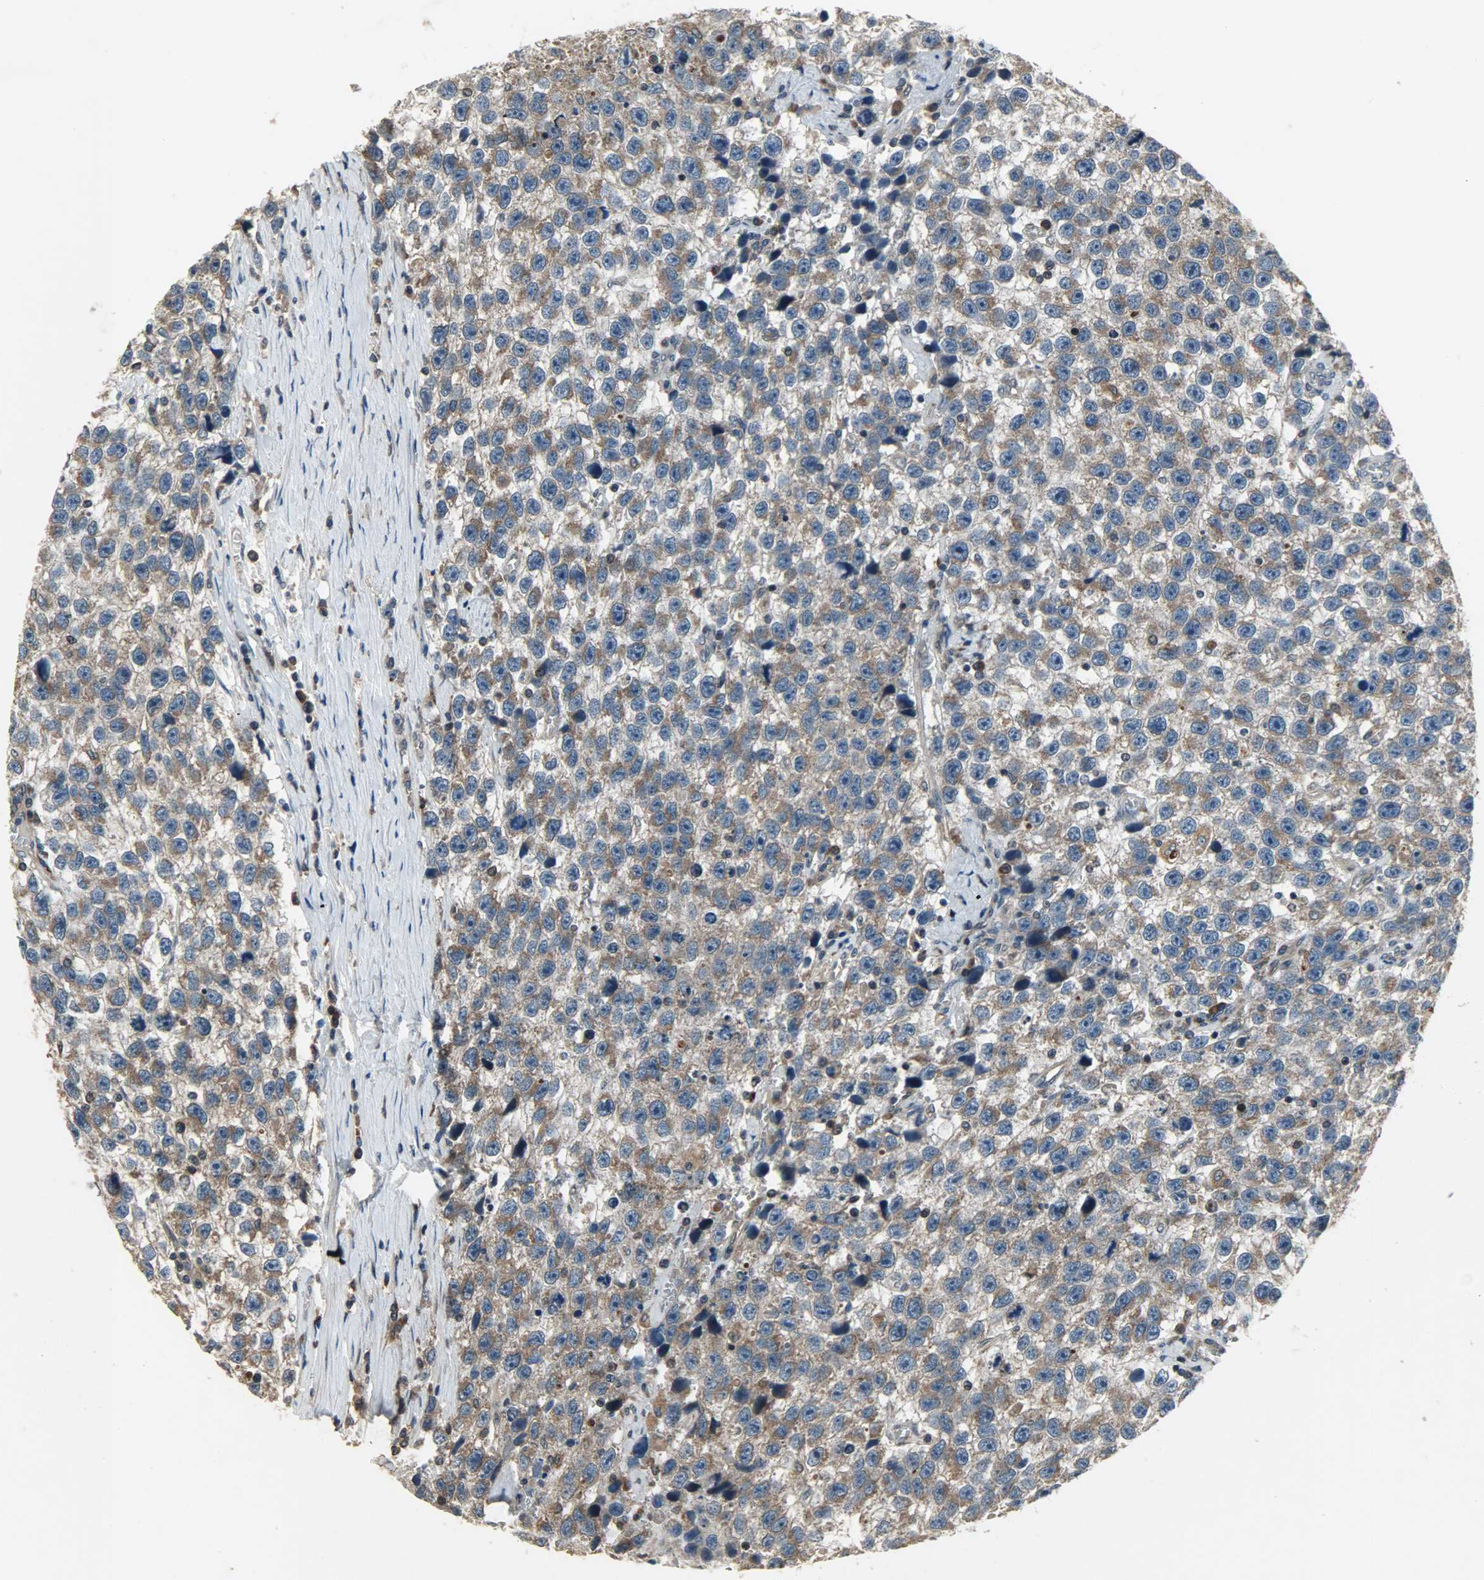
{"staining": {"intensity": "strong", "quantity": ">75%", "location": "cytoplasmic/membranous"}, "tissue": "testis cancer", "cell_type": "Tumor cells", "image_type": "cancer", "snomed": [{"axis": "morphology", "description": "Seminoma, NOS"}, {"axis": "topography", "description": "Testis"}], "caption": "Immunohistochemical staining of human testis cancer displays high levels of strong cytoplasmic/membranous positivity in about >75% of tumor cells.", "gene": "AMT", "patient": {"sex": "male", "age": 33}}